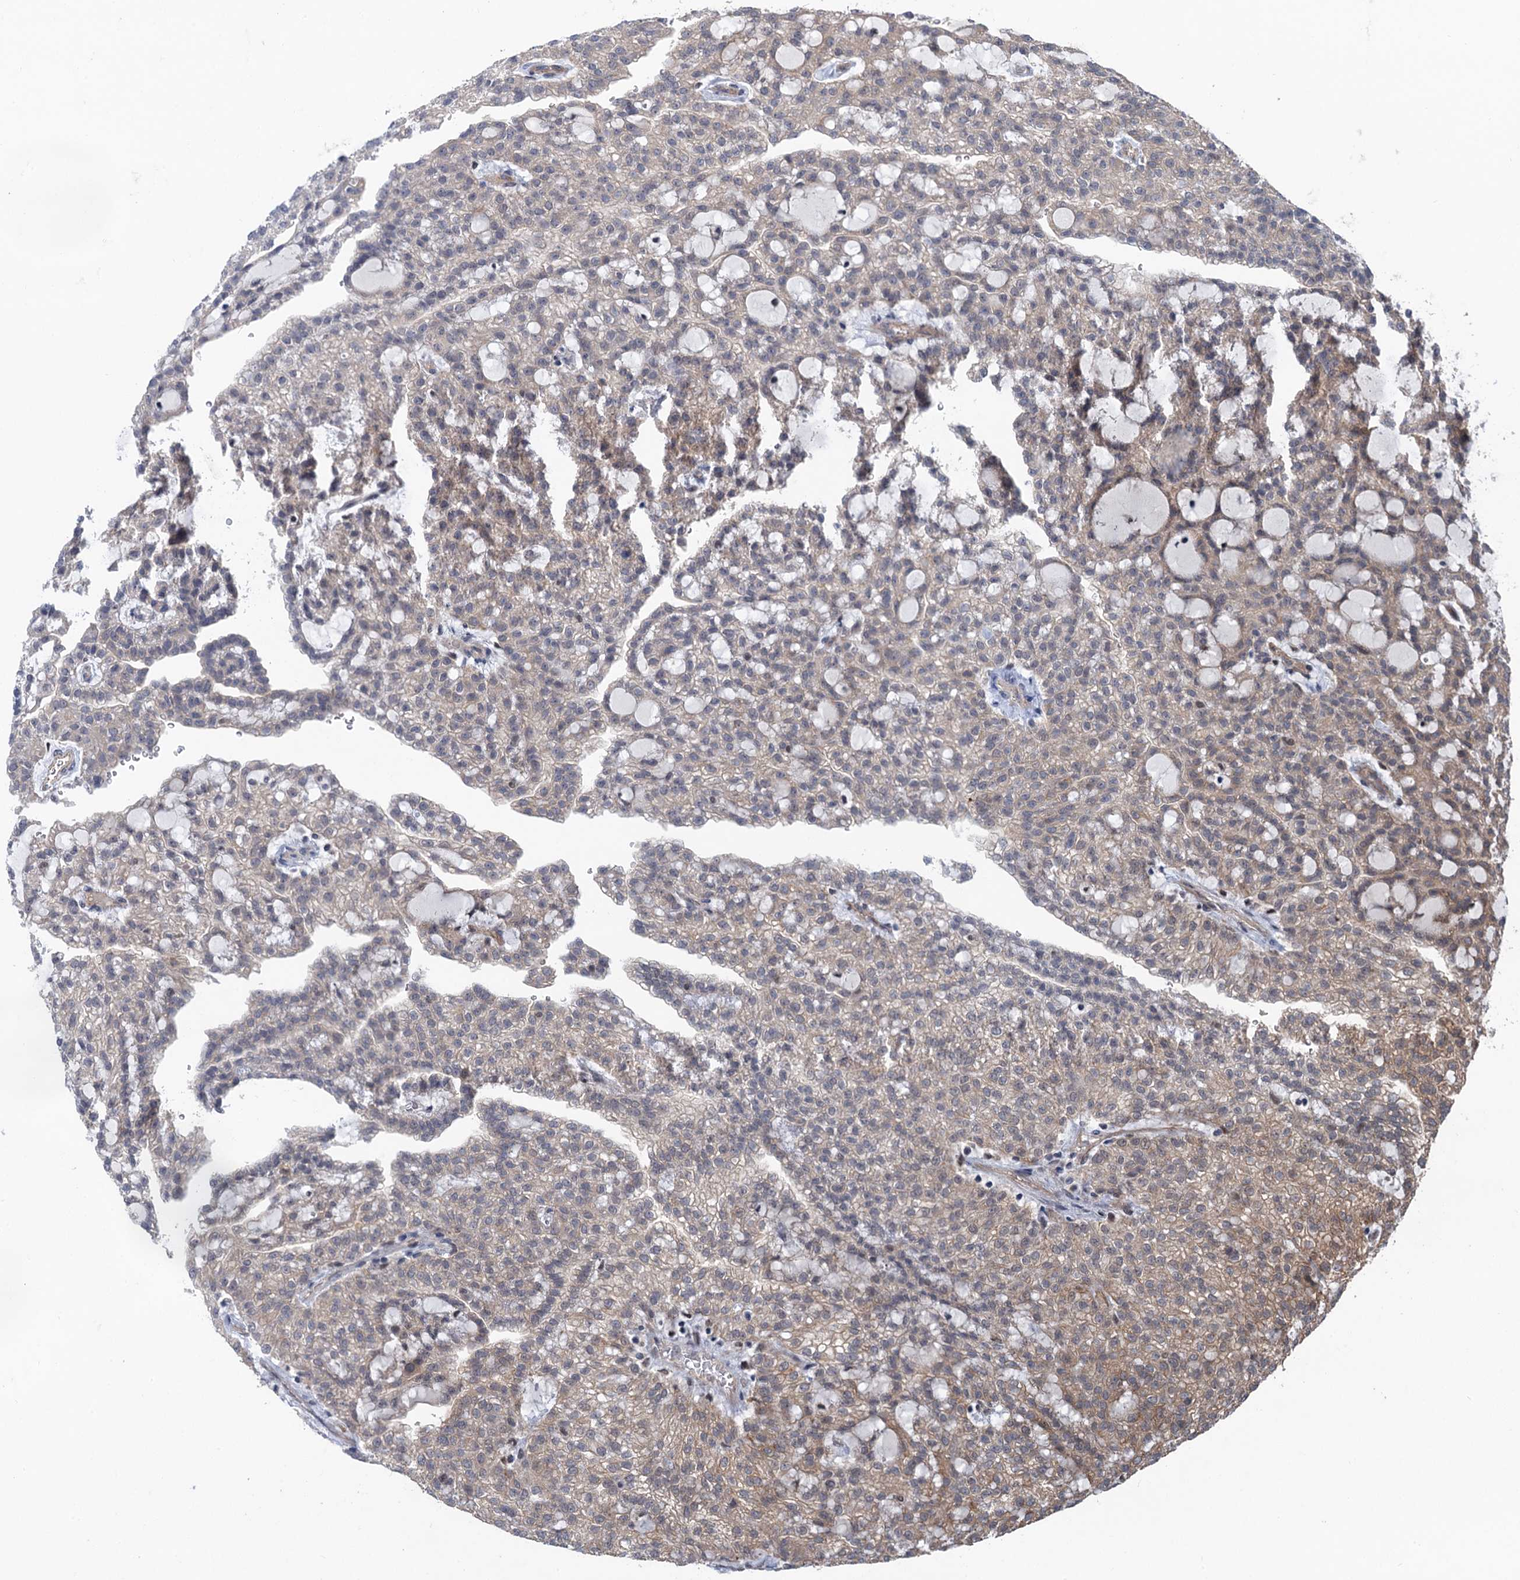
{"staining": {"intensity": "weak", "quantity": "25%-75%", "location": "cytoplasmic/membranous"}, "tissue": "renal cancer", "cell_type": "Tumor cells", "image_type": "cancer", "snomed": [{"axis": "morphology", "description": "Adenocarcinoma, NOS"}, {"axis": "topography", "description": "Kidney"}], "caption": "Brown immunohistochemical staining in human renal cancer demonstrates weak cytoplasmic/membranous positivity in about 25%-75% of tumor cells.", "gene": "TTC31", "patient": {"sex": "male", "age": 63}}